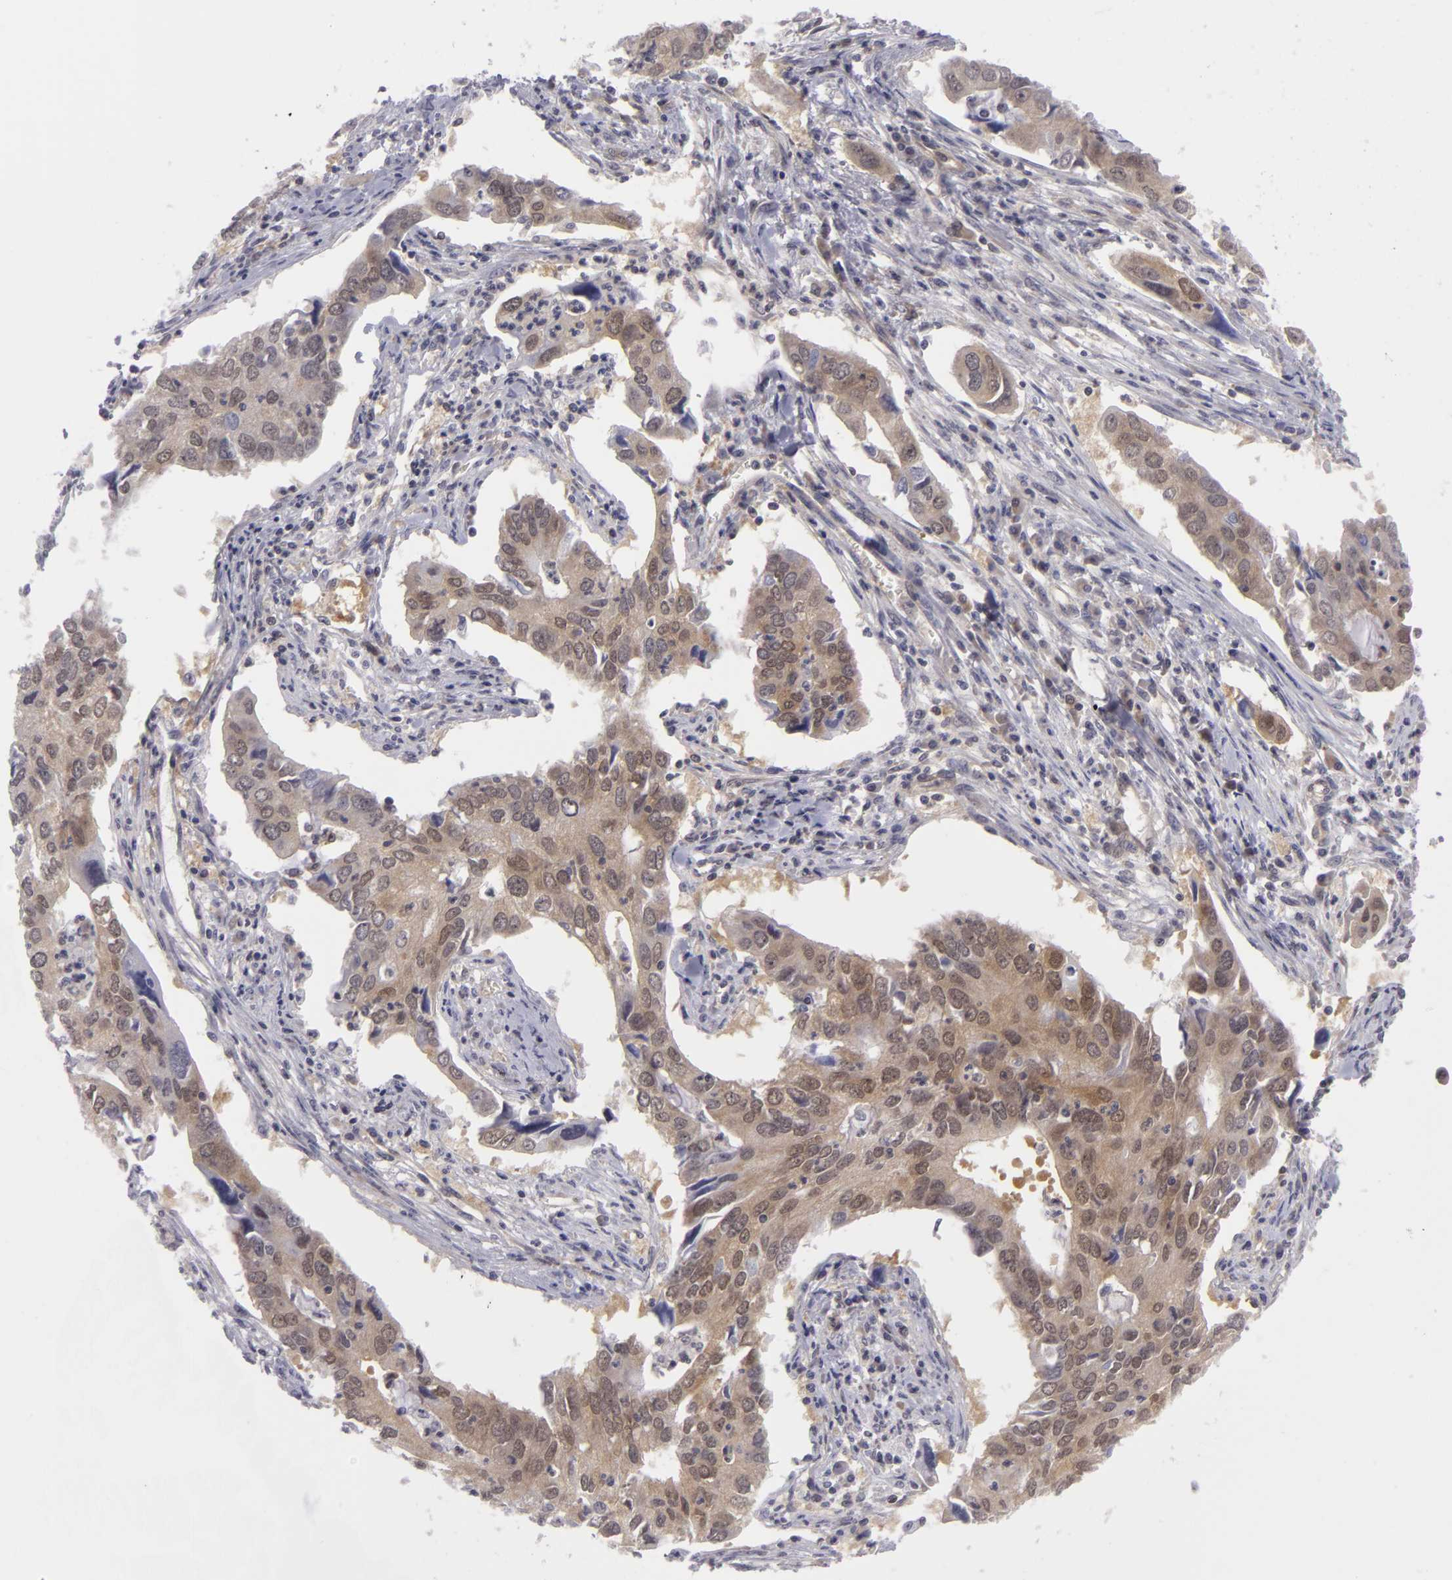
{"staining": {"intensity": "moderate", "quantity": ">75%", "location": "cytoplasmic/membranous"}, "tissue": "lung cancer", "cell_type": "Tumor cells", "image_type": "cancer", "snomed": [{"axis": "morphology", "description": "Adenocarcinoma, NOS"}, {"axis": "topography", "description": "Lung"}], "caption": "Tumor cells reveal medium levels of moderate cytoplasmic/membranous staining in about >75% of cells in lung cancer.", "gene": "BCL10", "patient": {"sex": "male", "age": 48}}